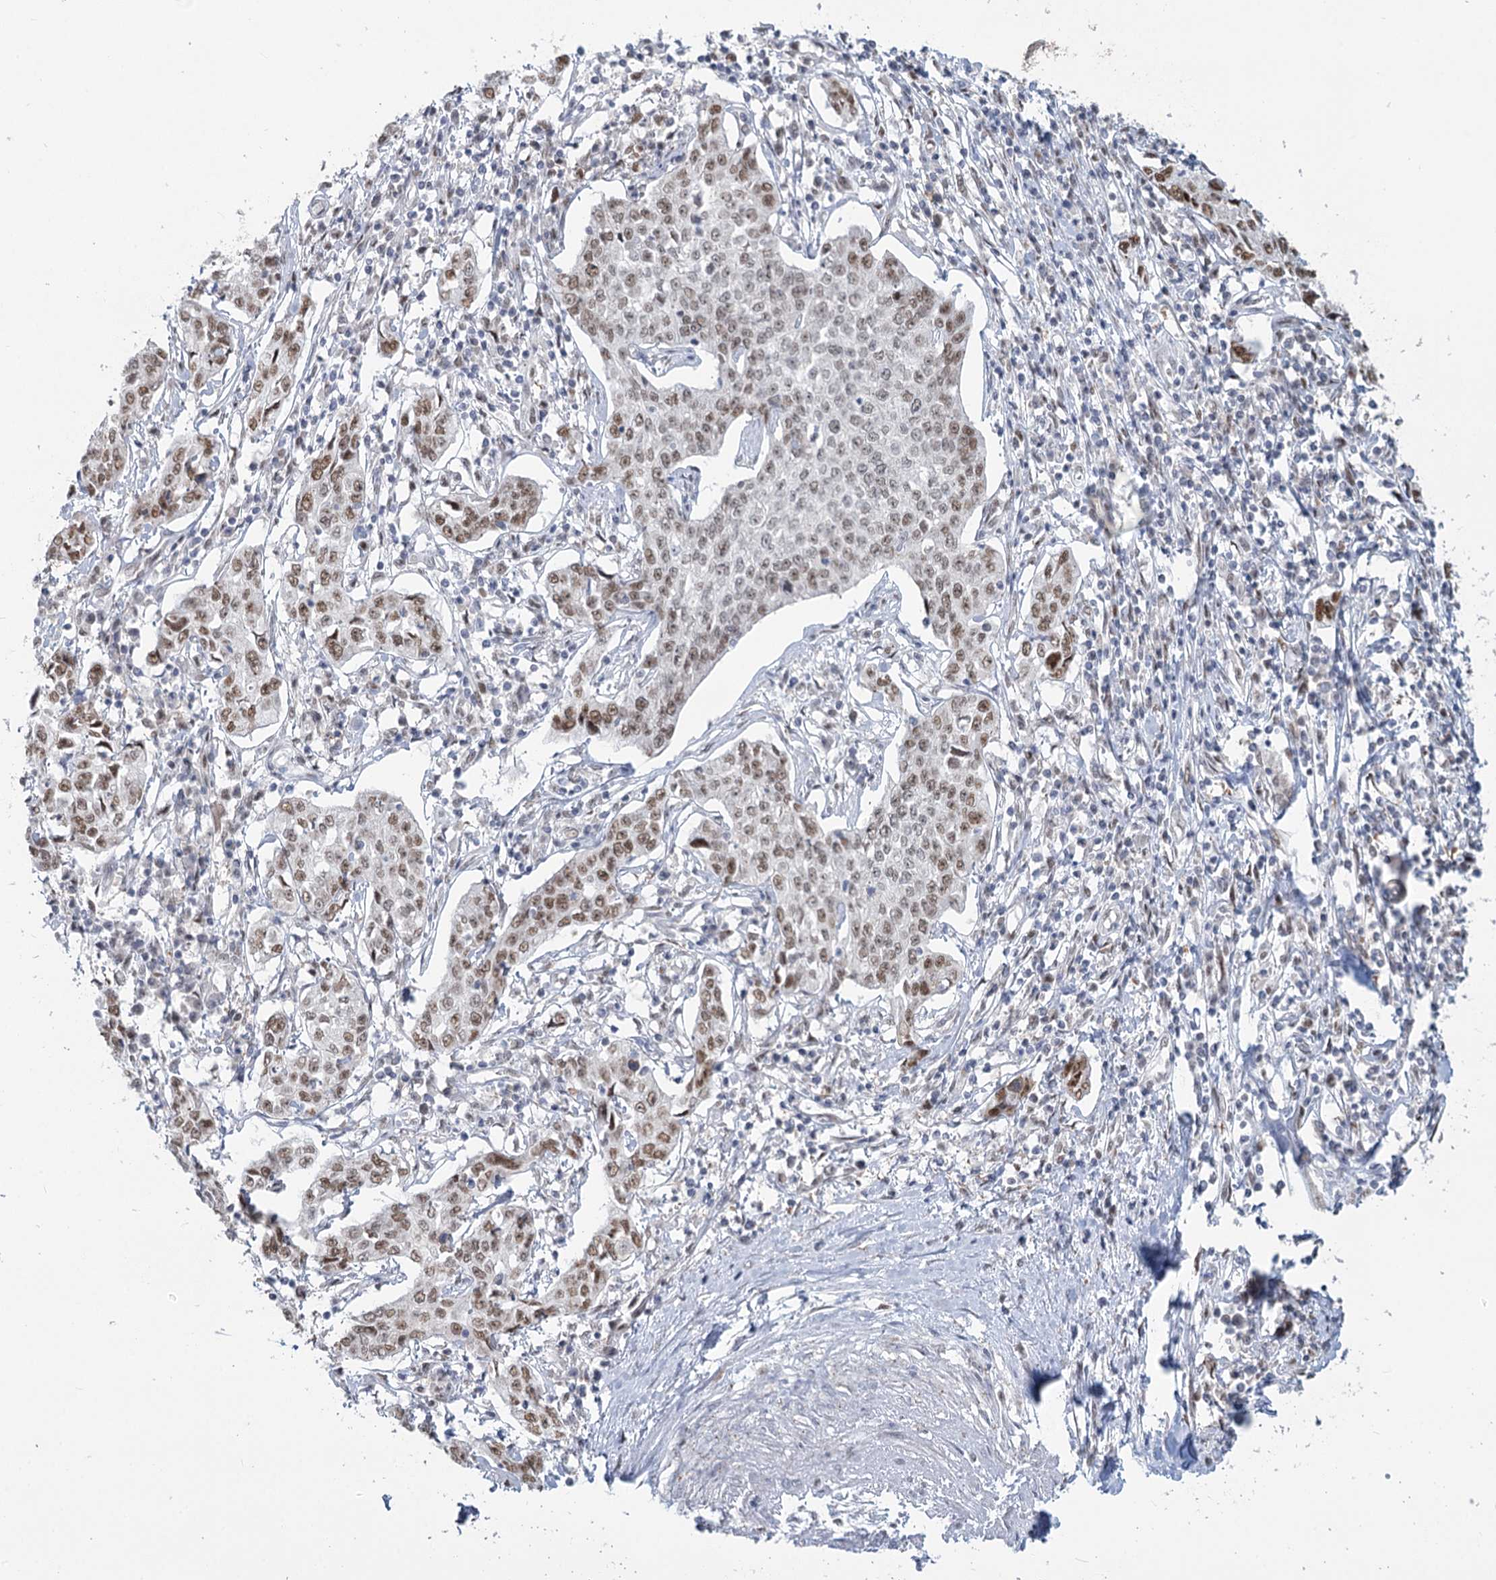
{"staining": {"intensity": "moderate", "quantity": ">75%", "location": "nuclear"}, "tissue": "cervical cancer", "cell_type": "Tumor cells", "image_type": "cancer", "snomed": [{"axis": "morphology", "description": "Squamous cell carcinoma, NOS"}, {"axis": "topography", "description": "Cervix"}], "caption": "Moderate nuclear staining is seen in about >75% of tumor cells in cervical squamous cell carcinoma. The staining is performed using DAB (3,3'-diaminobenzidine) brown chromogen to label protein expression. The nuclei are counter-stained blue using hematoxylin.", "gene": "MTG1", "patient": {"sex": "female", "age": 35}}